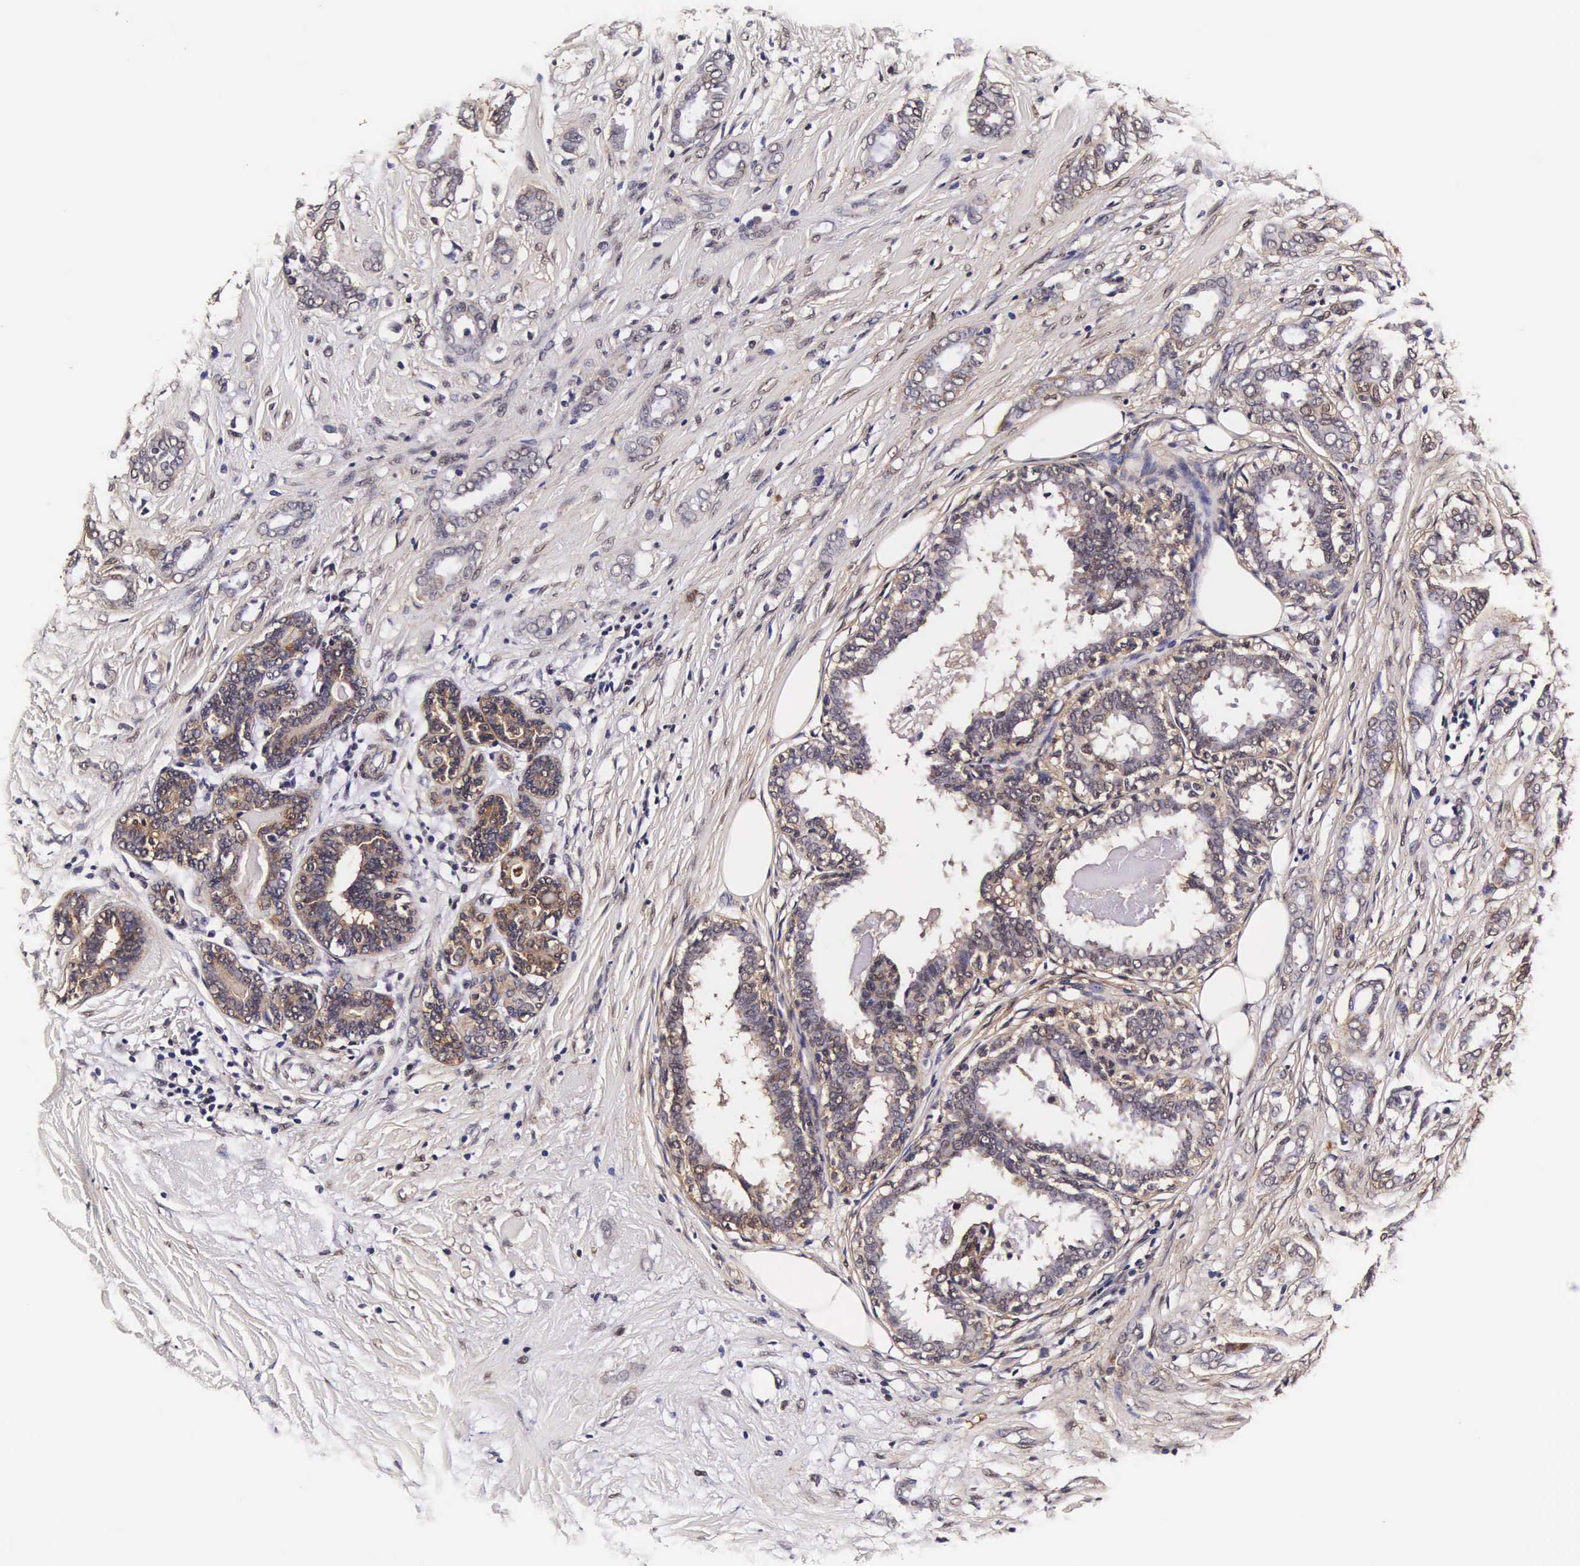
{"staining": {"intensity": "strong", "quantity": ">75%", "location": "cytoplasmic/membranous,nuclear"}, "tissue": "breast cancer", "cell_type": "Tumor cells", "image_type": "cancer", "snomed": [{"axis": "morphology", "description": "Duct carcinoma"}, {"axis": "topography", "description": "Breast"}], "caption": "Breast cancer (infiltrating ductal carcinoma) tissue demonstrates strong cytoplasmic/membranous and nuclear positivity in approximately >75% of tumor cells, visualized by immunohistochemistry.", "gene": "TECPR2", "patient": {"sex": "female", "age": 50}}